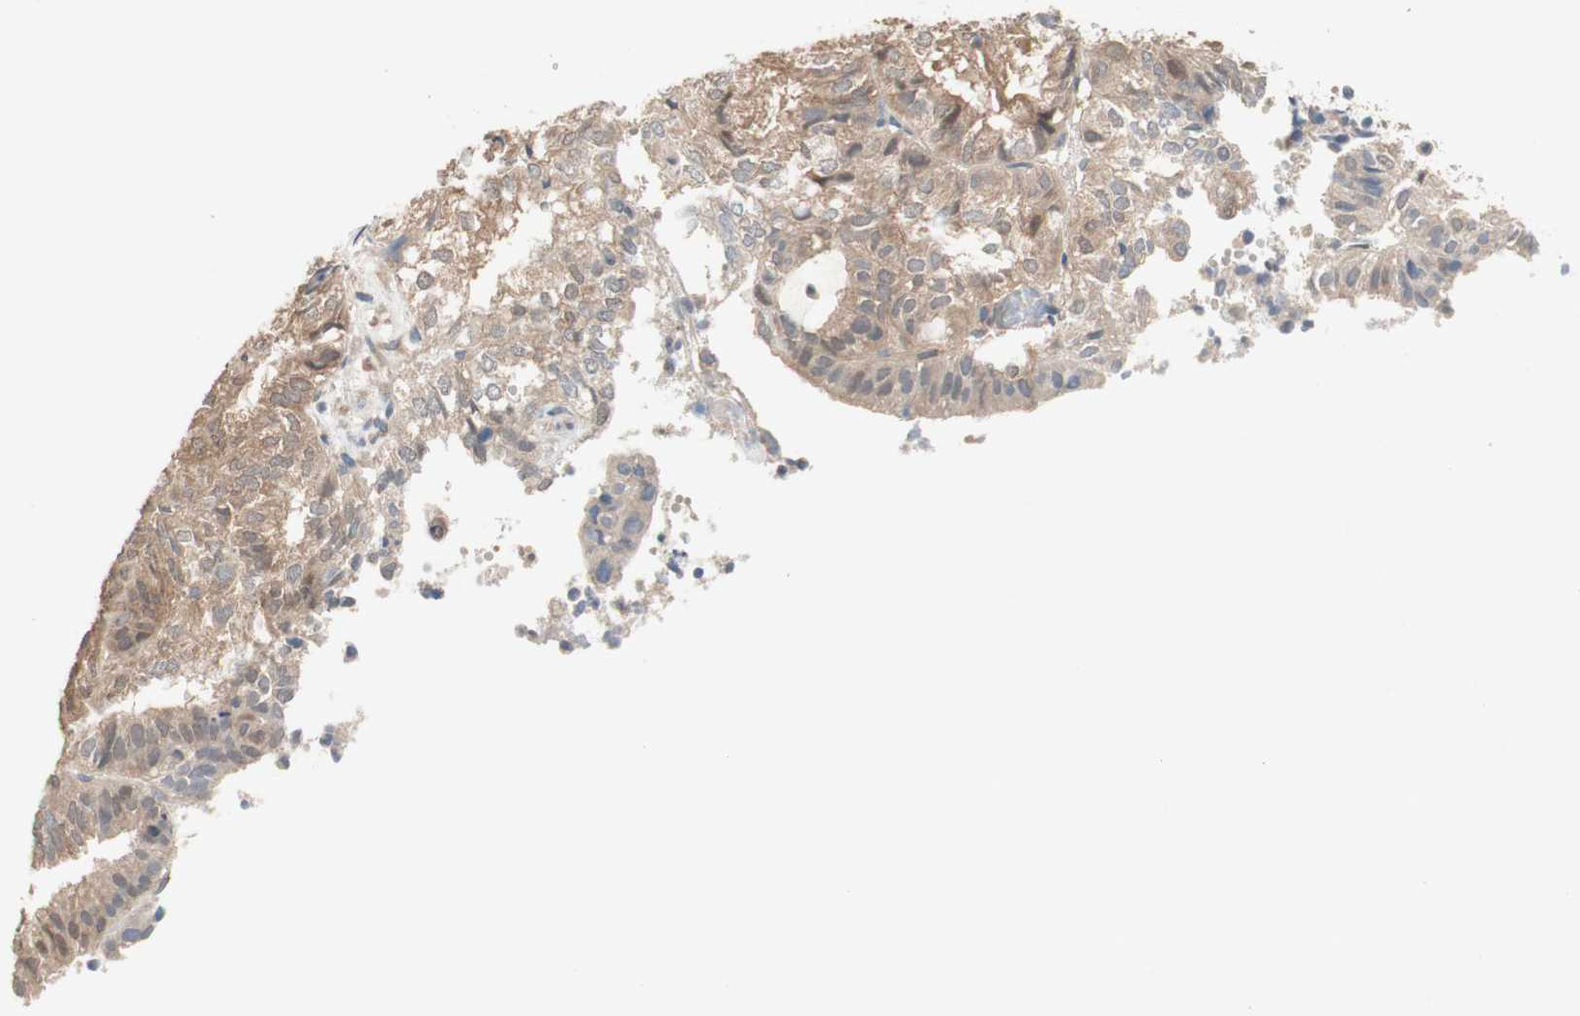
{"staining": {"intensity": "weak", "quantity": ">75%", "location": "cytoplasmic/membranous"}, "tissue": "endometrial cancer", "cell_type": "Tumor cells", "image_type": "cancer", "snomed": [{"axis": "morphology", "description": "Adenocarcinoma, NOS"}, {"axis": "topography", "description": "Uterus"}], "caption": "Immunohistochemical staining of endometrial adenocarcinoma exhibits low levels of weak cytoplasmic/membranous staining in approximately >75% of tumor cells.", "gene": "COMT", "patient": {"sex": "female", "age": 60}}